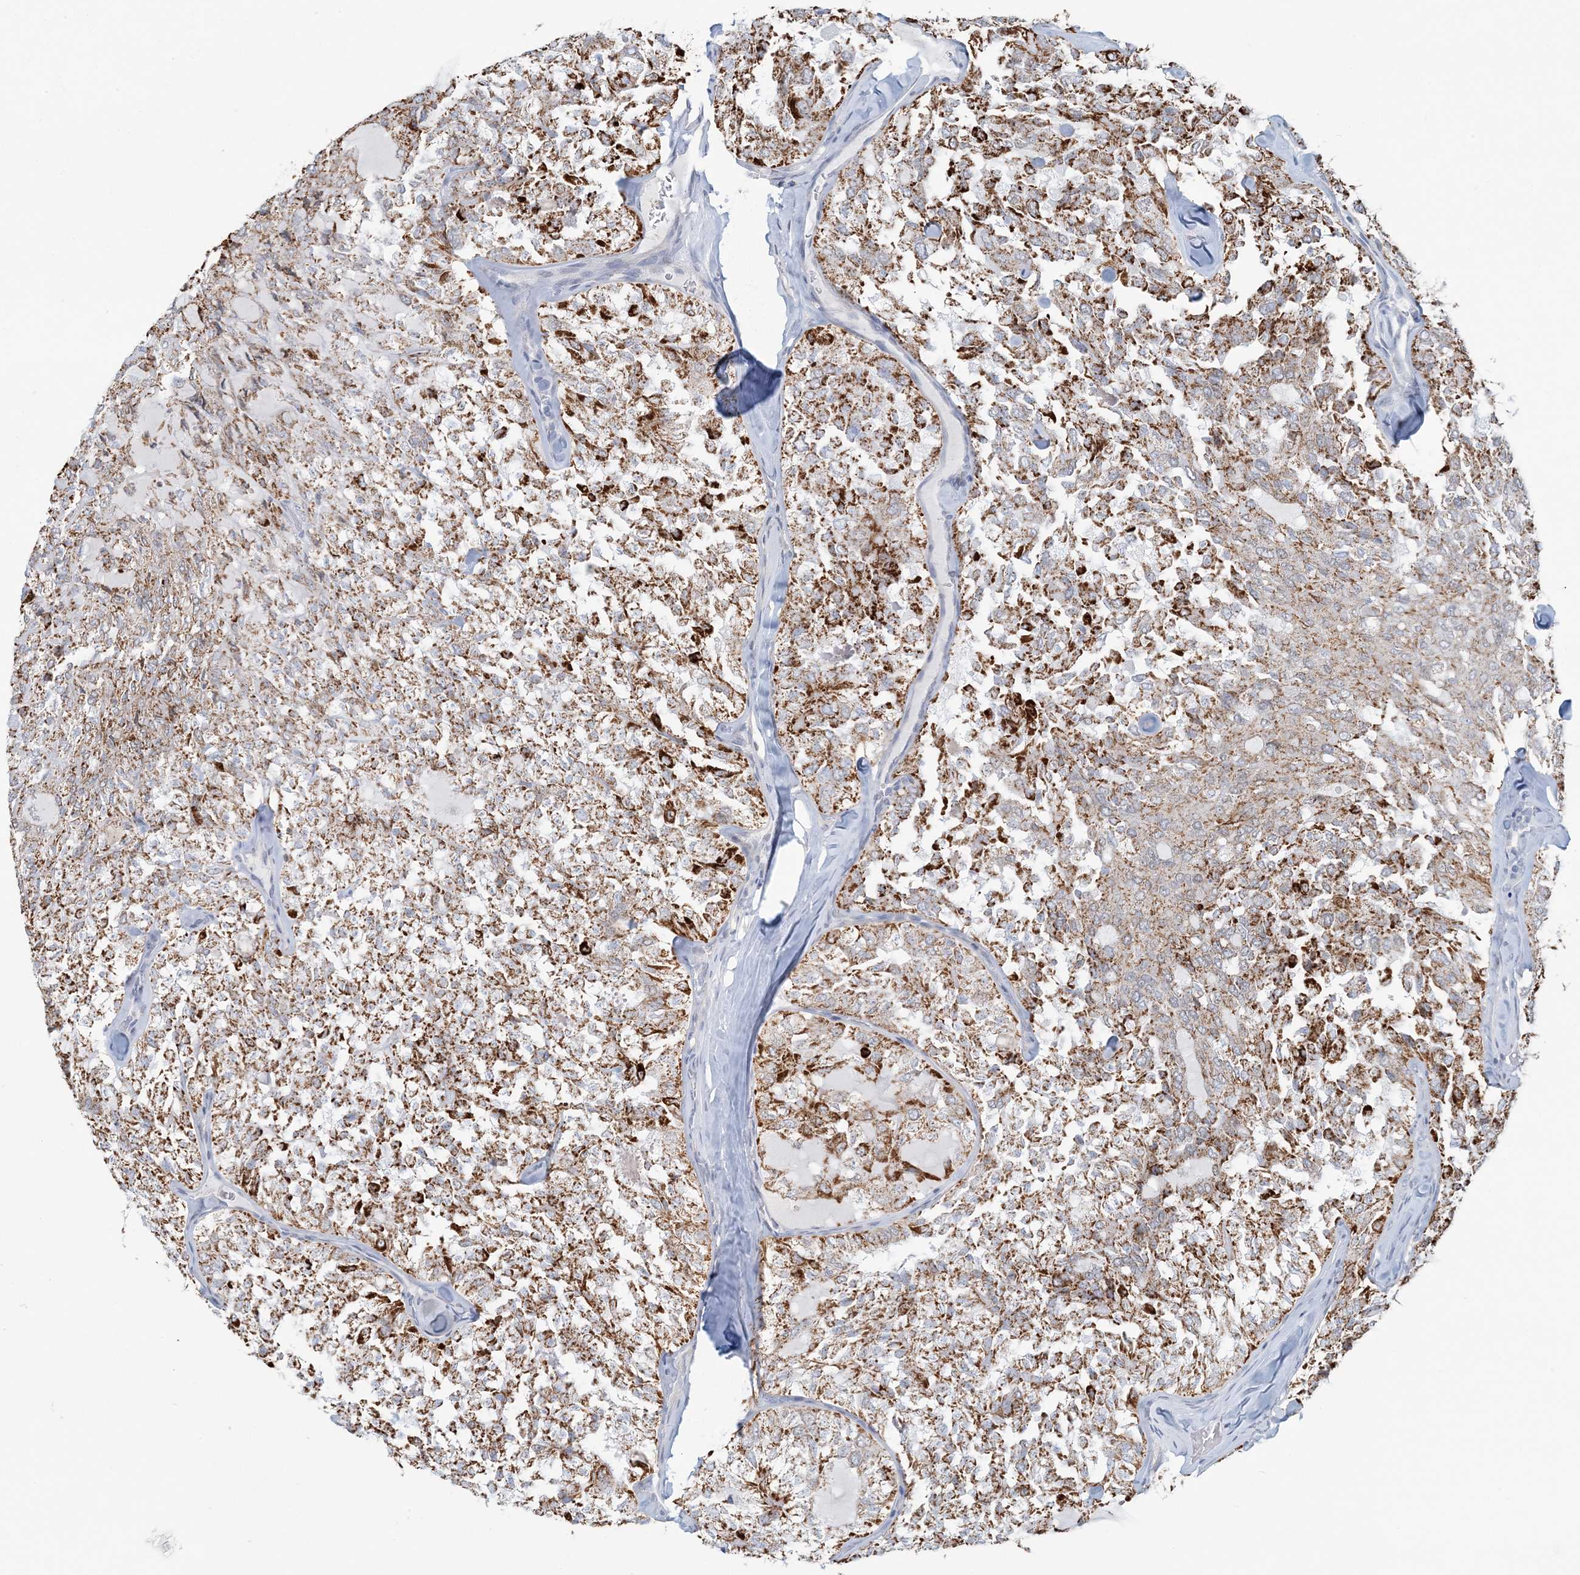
{"staining": {"intensity": "strong", "quantity": "25%-75%", "location": "cytoplasmic/membranous"}, "tissue": "thyroid cancer", "cell_type": "Tumor cells", "image_type": "cancer", "snomed": [{"axis": "morphology", "description": "Follicular adenoma carcinoma, NOS"}, {"axis": "topography", "description": "Thyroid gland"}], "caption": "Protein staining by IHC exhibits strong cytoplasmic/membranous staining in about 25%-75% of tumor cells in thyroid cancer (follicular adenoma carcinoma). The staining is performed using DAB brown chromogen to label protein expression. The nuclei are counter-stained blue using hematoxylin.", "gene": "BDH1", "patient": {"sex": "male", "age": 75}}